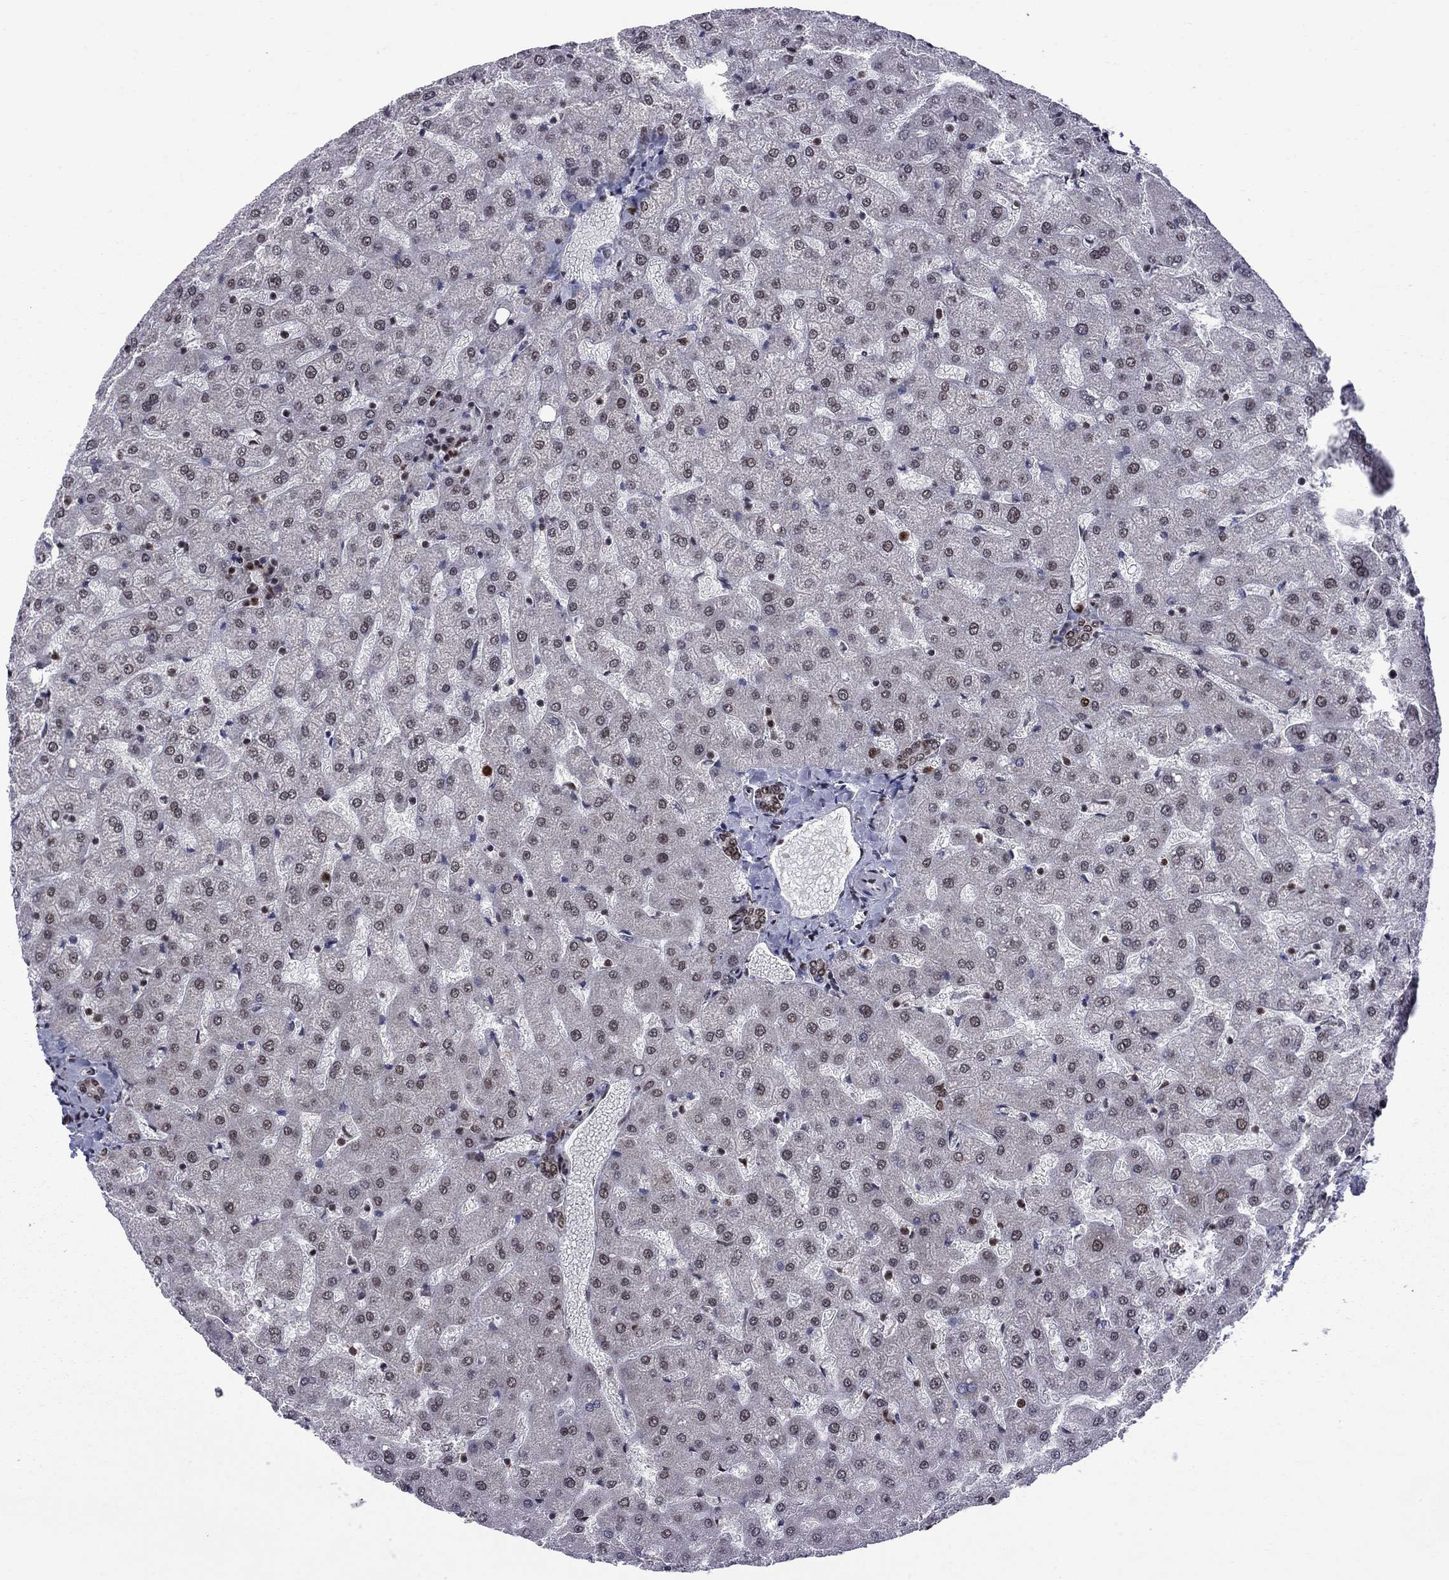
{"staining": {"intensity": "strong", "quantity": ">75%", "location": "nuclear"}, "tissue": "liver", "cell_type": "Cholangiocytes", "image_type": "normal", "snomed": [{"axis": "morphology", "description": "Normal tissue, NOS"}, {"axis": "topography", "description": "Liver"}], "caption": "Immunohistochemistry (DAB (3,3'-diaminobenzidine)) staining of benign human liver exhibits strong nuclear protein staining in about >75% of cholangiocytes.", "gene": "MED25", "patient": {"sex": "female", "age": 50}}